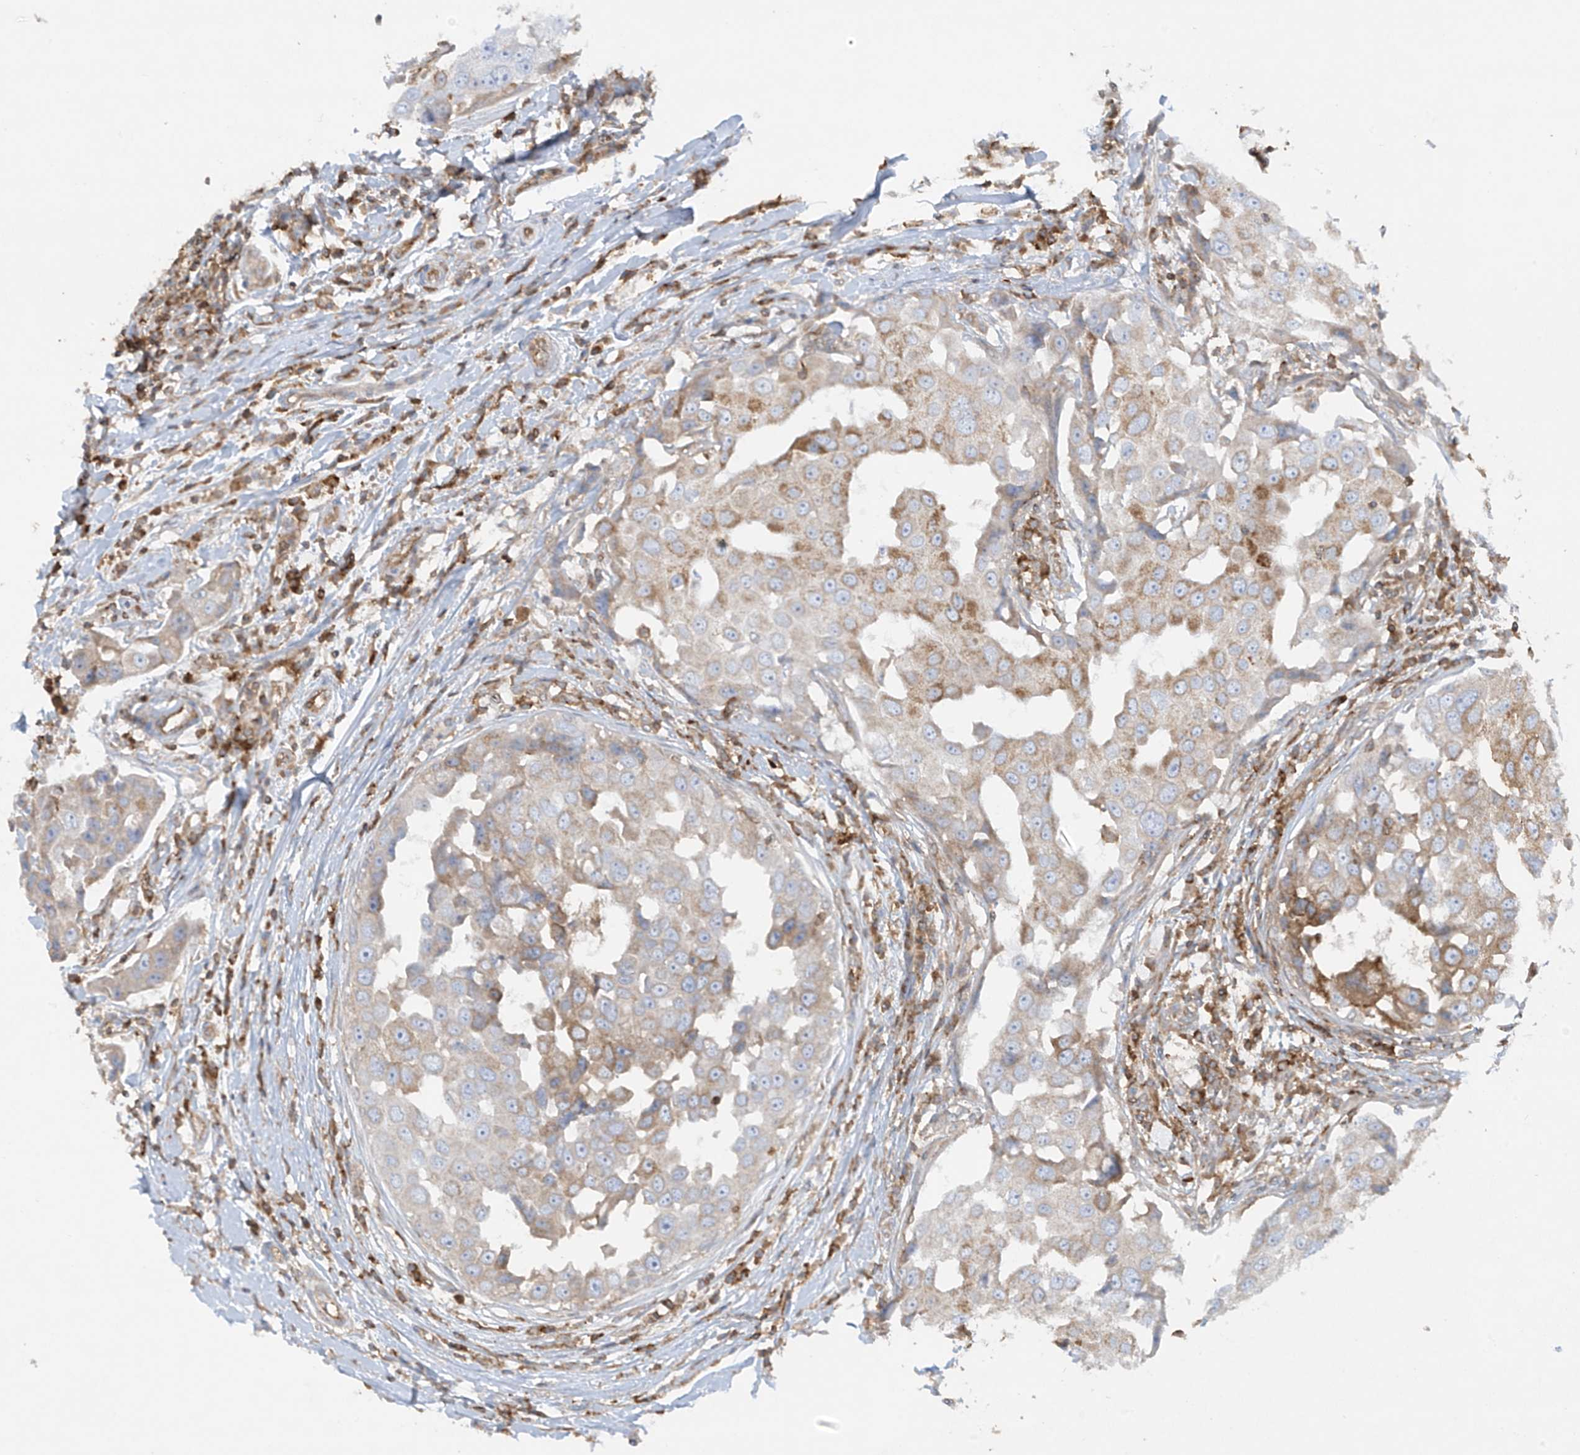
{"staining": {"intensity": "moderate", "quantity": "25%-75%", "location": "cytoplasmic/membranous"}, "tissue": "breast cancer", "cell_type": "Tumor cells", "image_type": "cancer", "snomed": [{"axis": "morphology", "description": "Duct carcinoma"}, {"axis": "topography", "description": "Breast"}], "caption": "Invasive ductal carcinoma (breast) tissue reveals moderate cytoplasmic/membranous positivity in about 25%-75% of tumor cells Immunohistochemistry (ihc) stains the protein of interest in brown and the nuclei are stained blue.", "gene": "HLA-E", "patient": {"sex": "female", "age": 27}}